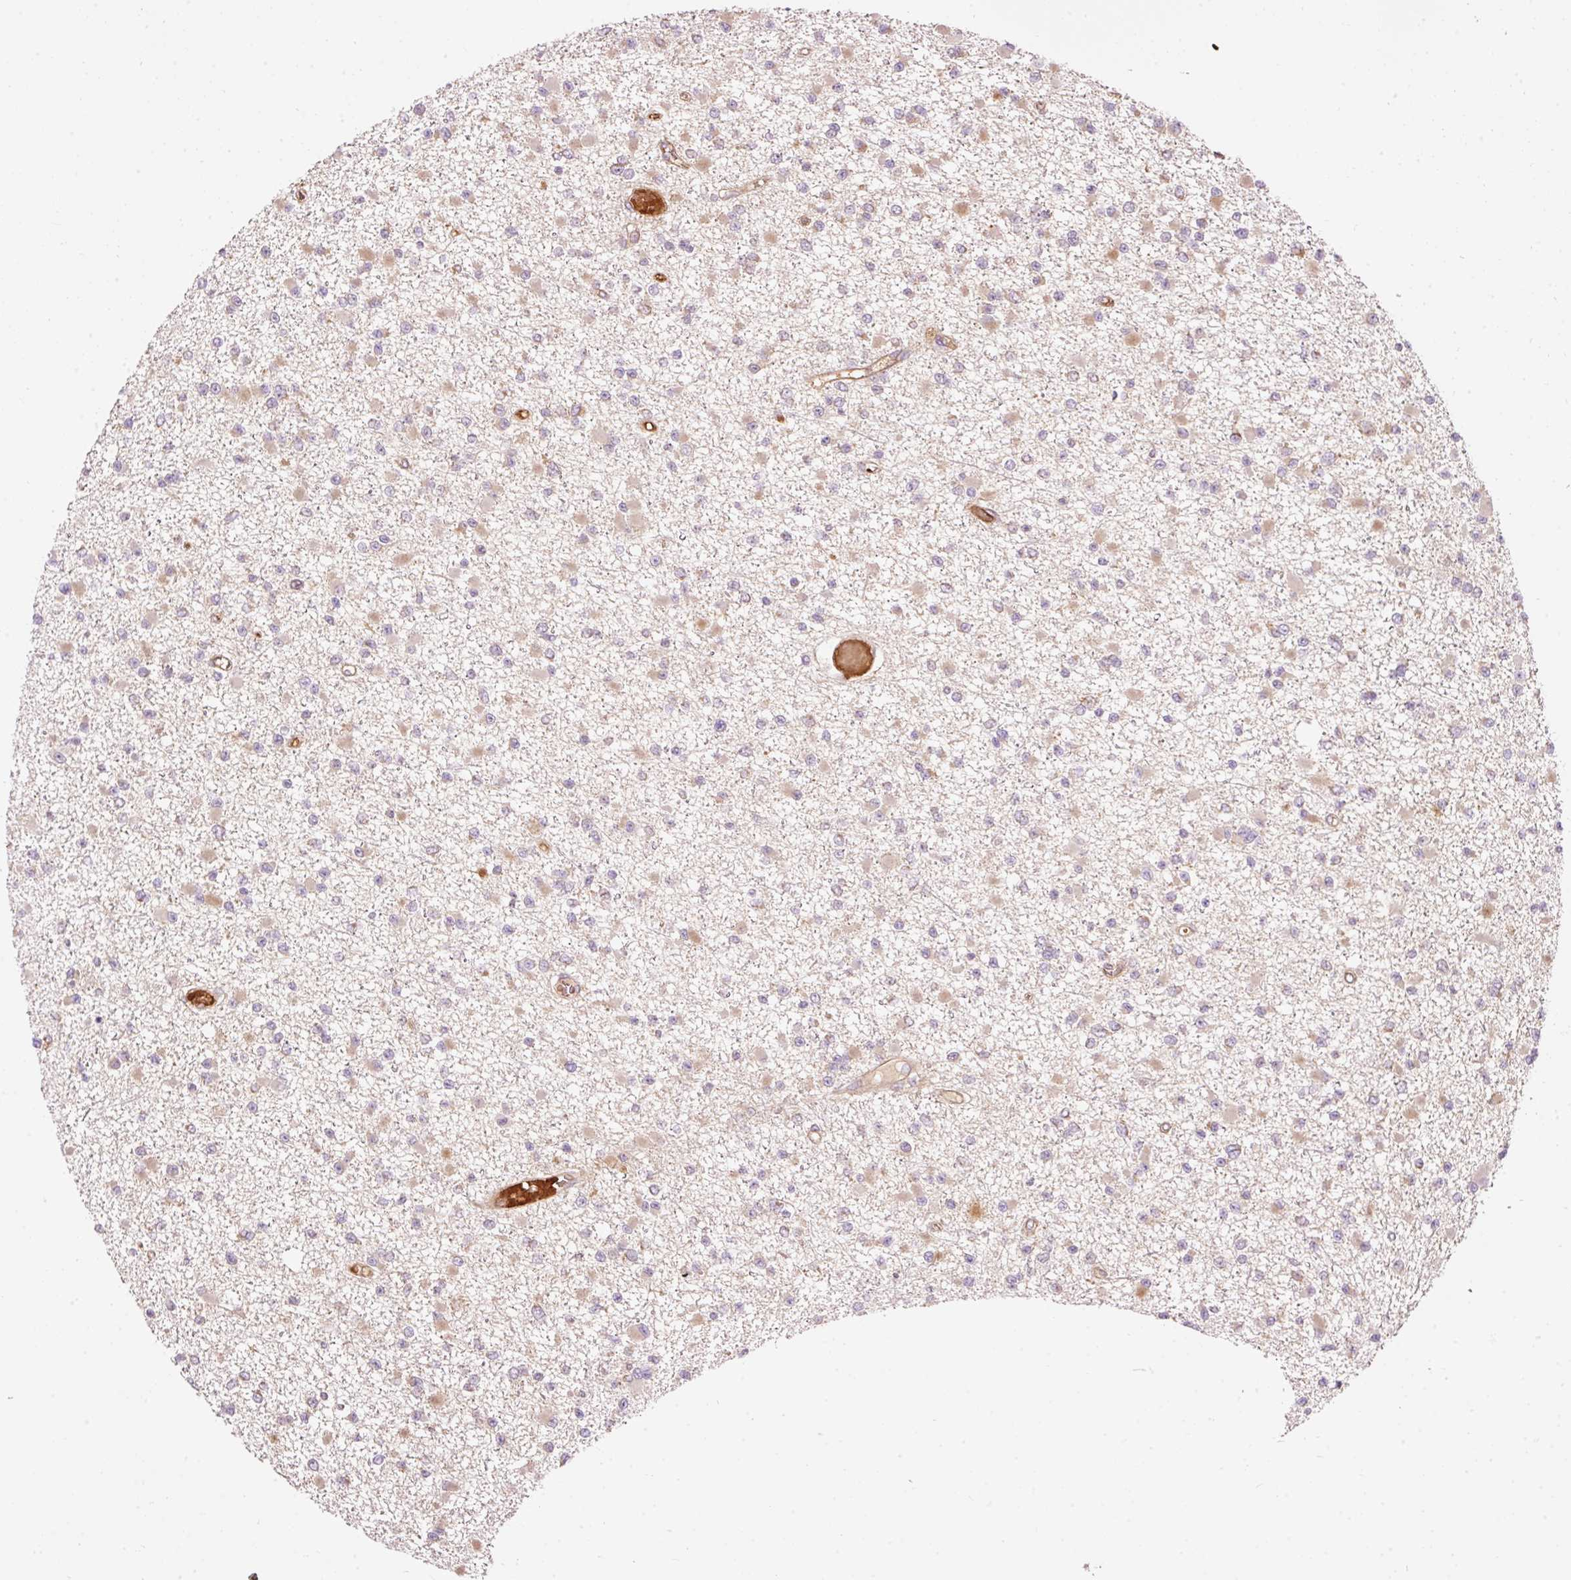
{"staining": {"intensity": "weak", "quantity": "25%-75%", "location": "cytoplasmic/membranous"}, "tissue": "glioma", "cell_type": "Tumor cells", "image_type": "cancer", "snomed": [{"axis": "morphology", "description": "Glioma, malignant, Low grade"}, {"axis": "topography", "description": "Brain"}], "caption": "Malignant low-grade glioma stained with a protein marker demonstrates weak staining in tumor cells.", "gene": "ADCY4", "patient": {"sex": "female", "age": 22}}